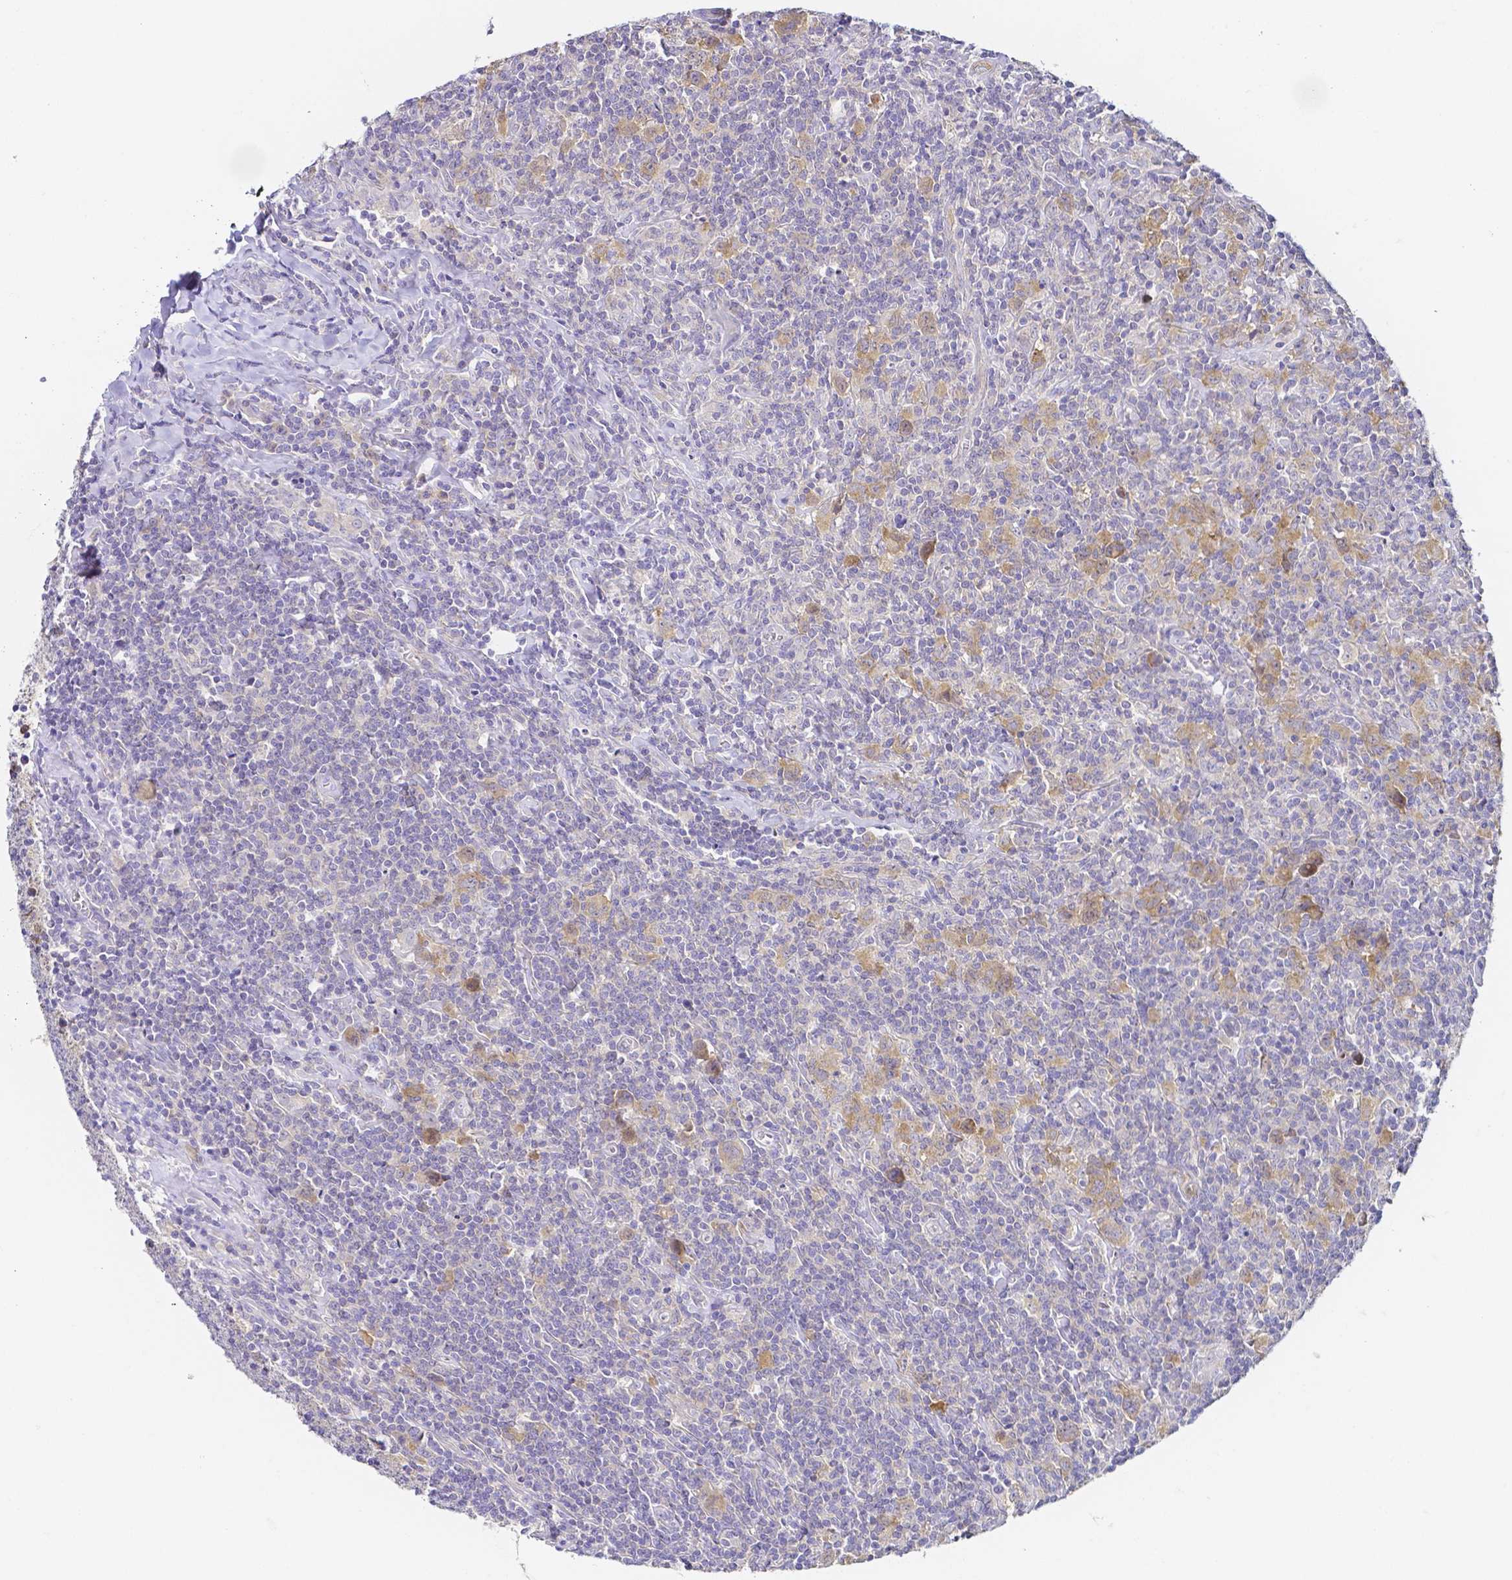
{"staining": {"intensity": "weak", "quantity": ">75%", "location": "cytoplasmic/membranous"}, "tissue": "lymphoma", "cell_type": "Tumor cells", "image_type": "cancer", "snomed": [{"axis": "morphology", "description": "Hodgkin's disease, NOS"}, {"axis": "topography", "description": "Lymph node"}], "caption": "Protein analysis of lymphoma tissue exhibits weak cytoplasmic/membranous staining in approximately >75% of tumor cells.", "gene": "PKP3", "patient": {"sex": "female", "age": 18}}